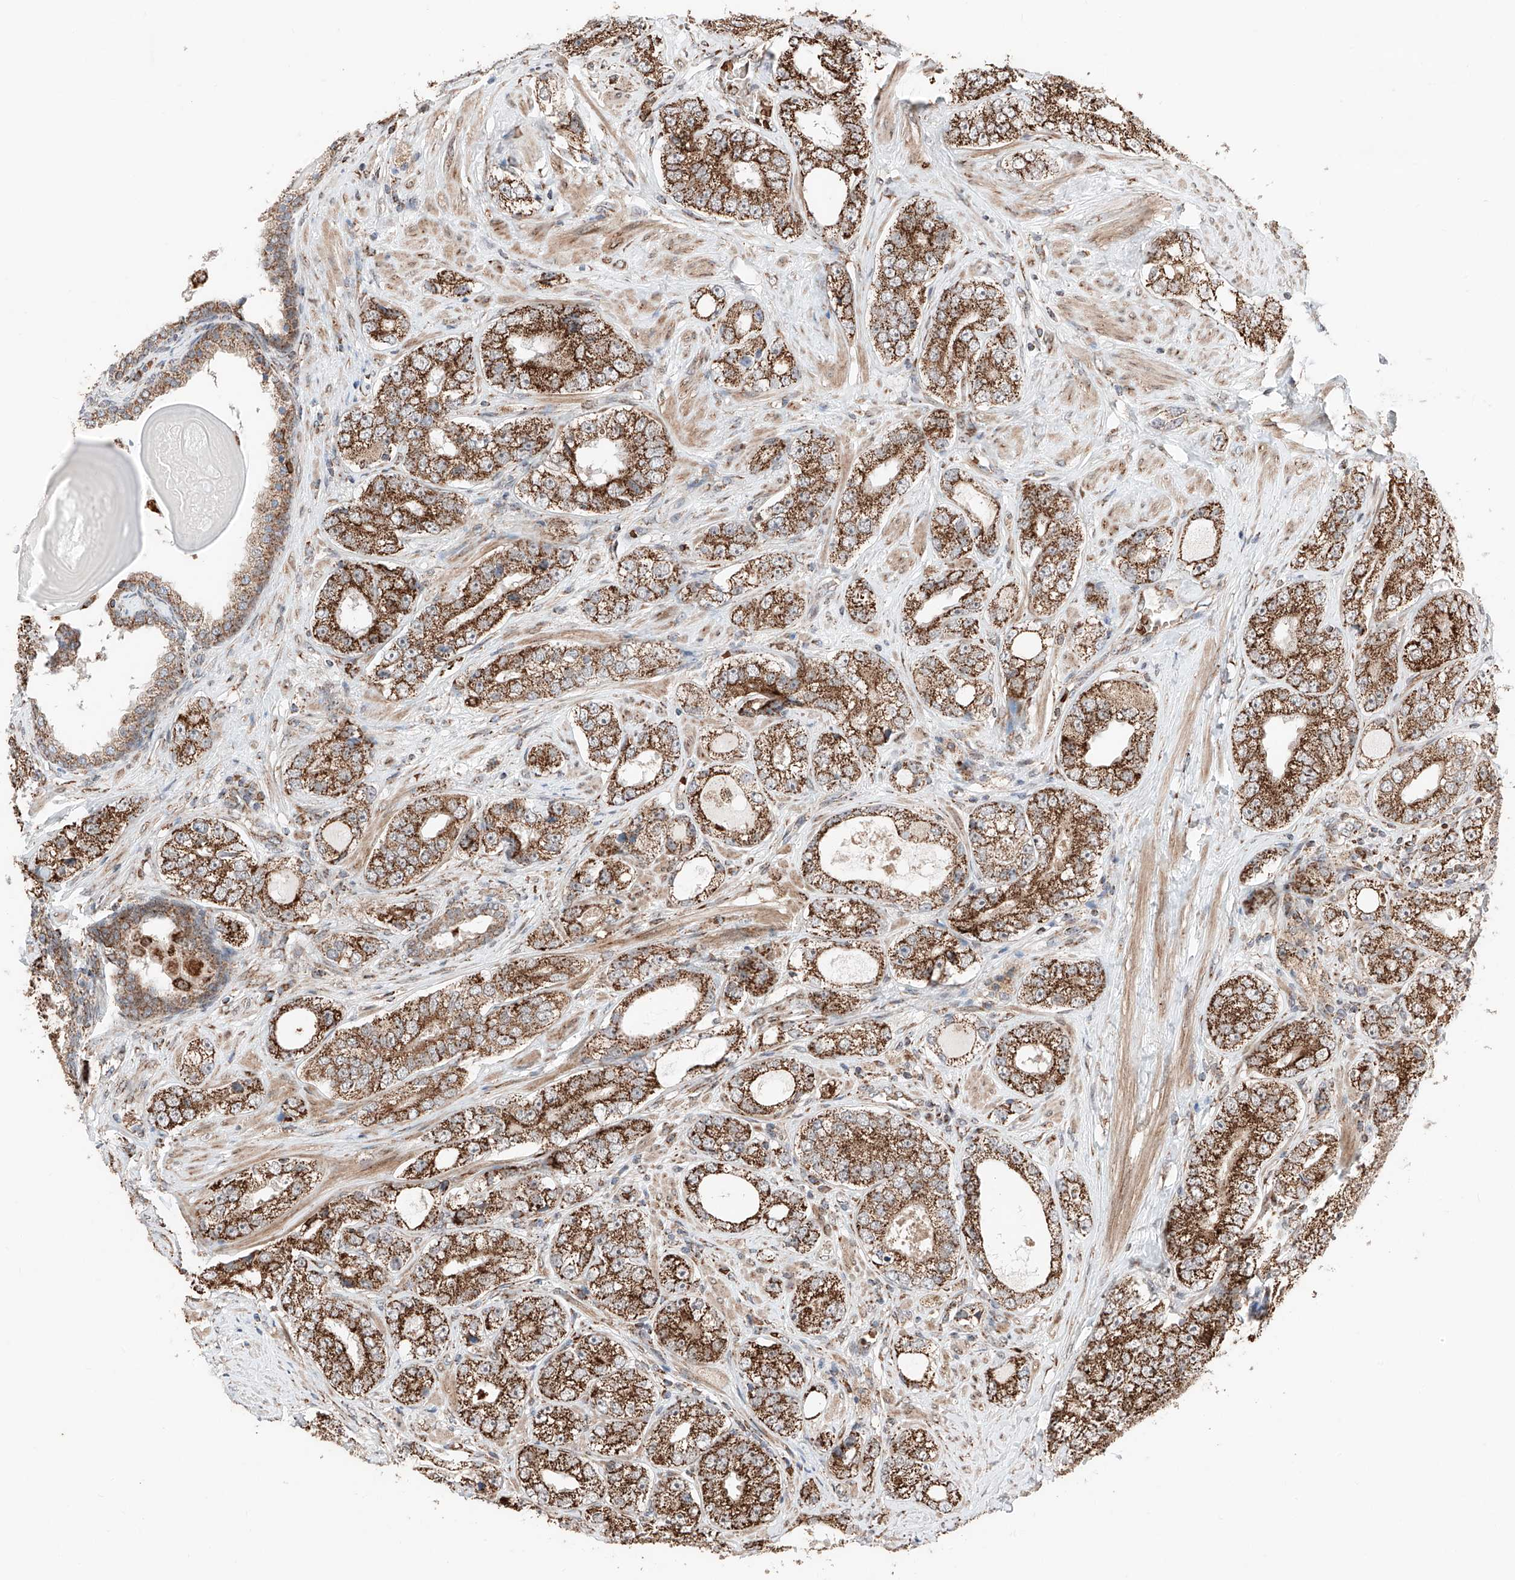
{"staining": {"intensity": "strong", "quantity": ">75%", "location": "cytoplasmic/membranous"}, "tissue": "prostate cancer", "cell_type": "Tumor cells", "image_type": "cancer", "snomed": [{"axis": "morphology", "description": "Adenocarcinoma, High grade"}, {"axis": "topography", "description": "Prostate"}], "caption": "Immunohistochemistry (IHC) photomicrograph of neoplastic tissue: human prostate cancer (high-grade adenocarcinoma) stained using immunohistochemistry shows high levels of strong protein expression localized specifically in the cytoplasmic/membranous of tumor cells, appearing as a cytoplasmic/membranous brown color.", "gene": "ZSCAN29", "patient": {"sex": "male", "age": 56}}